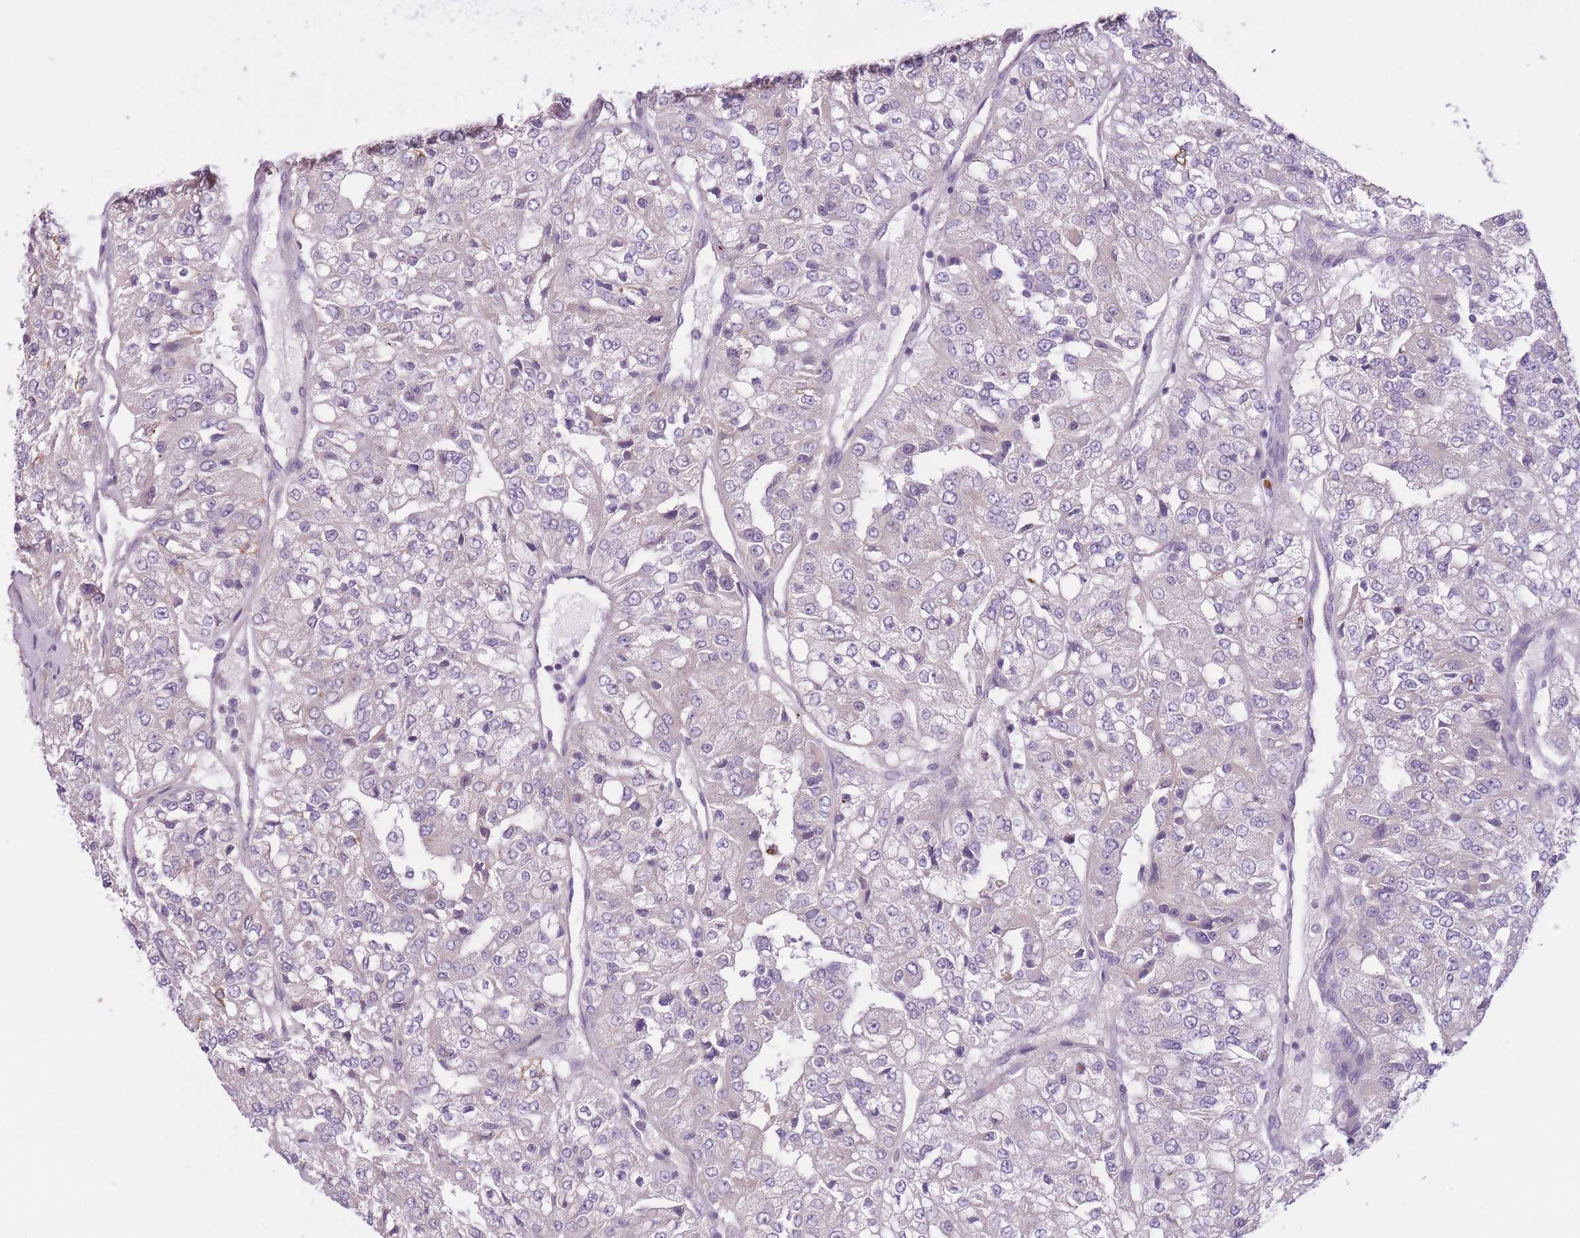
{"staining": {"intensity": "negative", "quantity": "none", "location": "none"}, "tissue": "renal cancer", "cell_type": "Tumor cells", "image_type": "cancer", "snomed": [{"axis": "morphology", "description": "Adenocarcinoma, NOS"}, {"axis": "topography", "description": "Kidney"}], "caption": "IHC image of renal adenocarcinoma stained for a protein (brown), which displays no expression in tumor cells.", "gene": "REV1", "patient": {"sex": "female", "age": 63}}